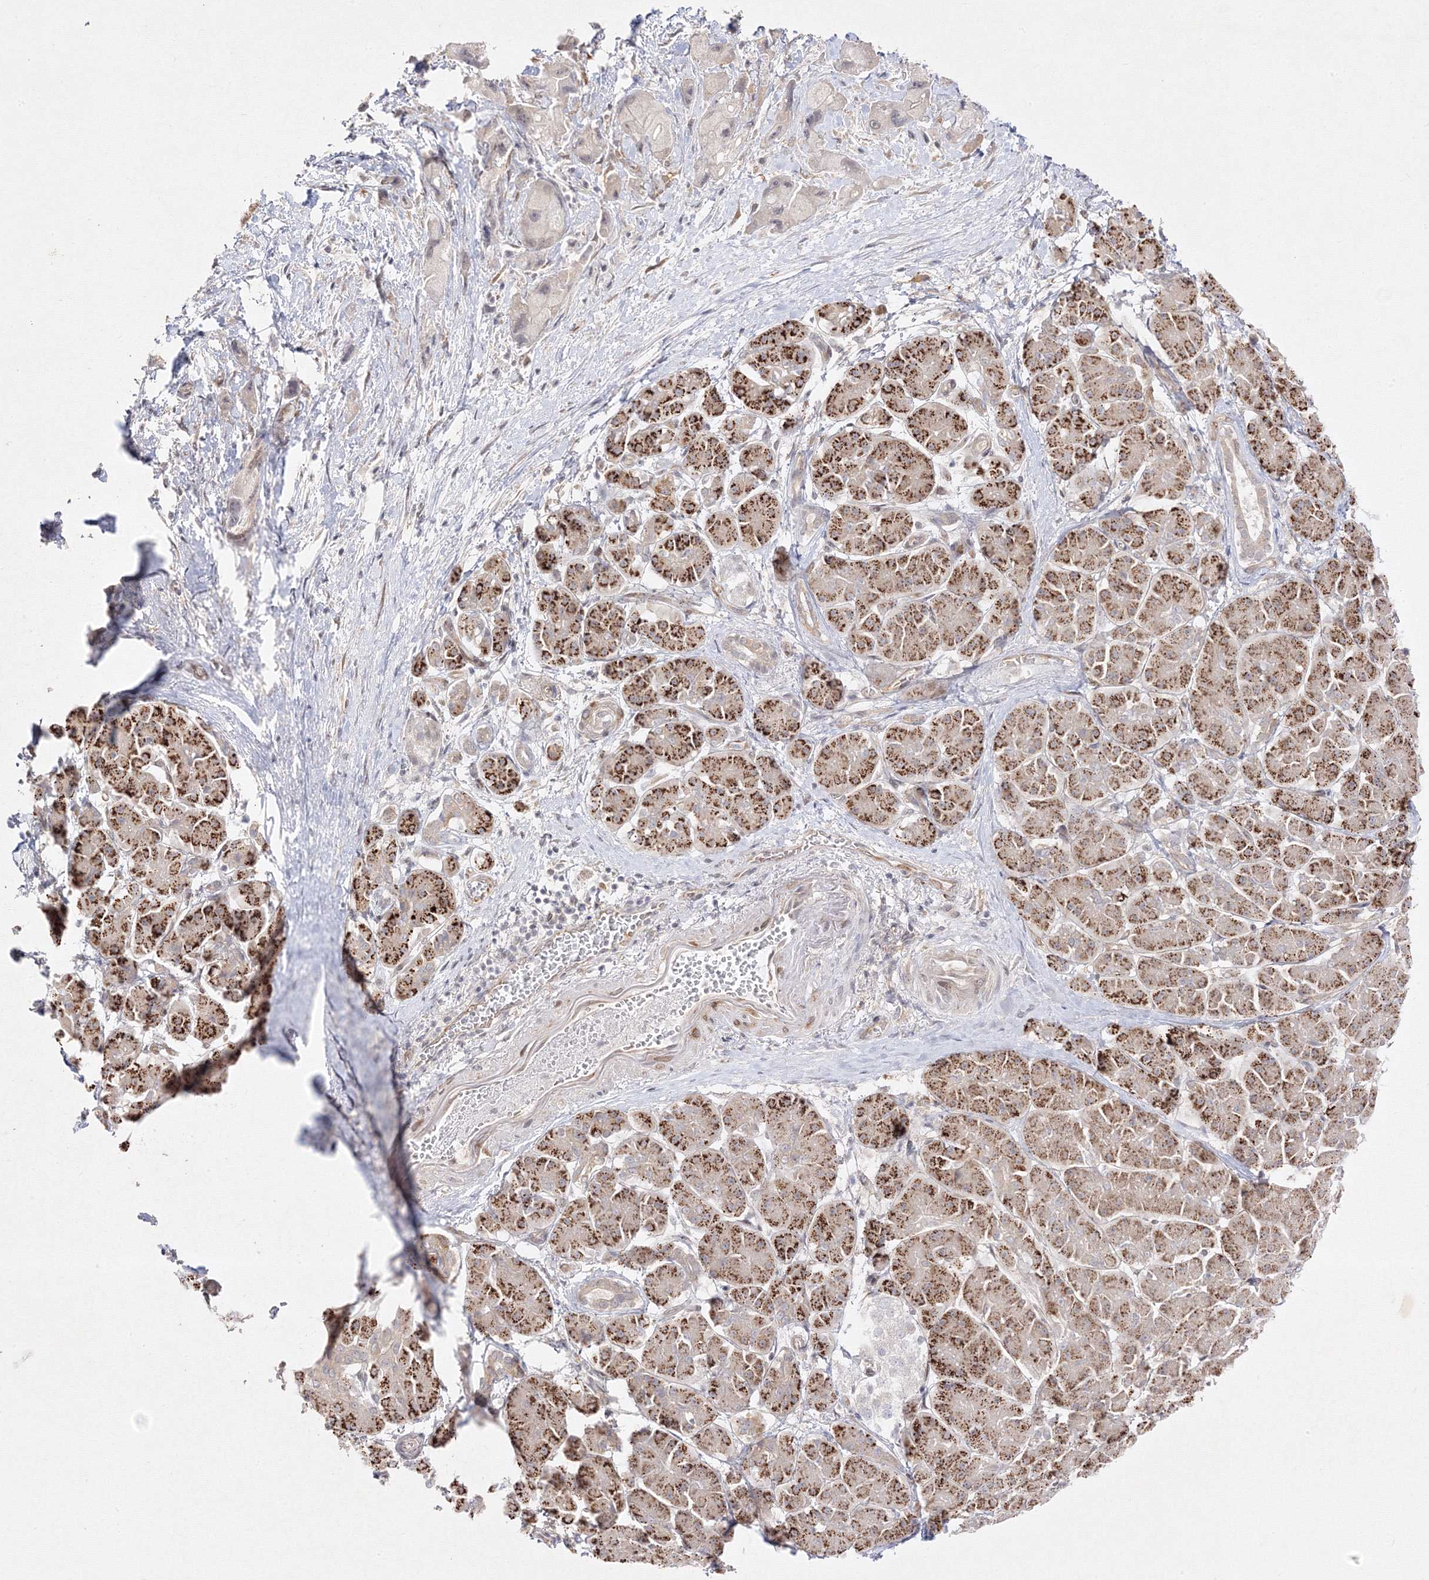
{"staining": {"intensity": "negative", "quantity": "none", "location": "none"}, "tissue": "pancreatic cancer", "cell_type": "Tumor cells", "image_type": "cancer", "snomed": [{"axis": "morphology", "description": "Normal tissue, NOS"}, {"axis": "morphology", "description": "Adenocarcinoma, NOS"}, {"axis": "topography", "description": "Pancreas"}], "caption": "Pancreatic cancer (adenocarcinoma) stained for a protein using immunohistochemistry (IHC) shows no expression tumor cells.", "gene": "C2CD2", "patient": {"sex": "female", "age": 68}}